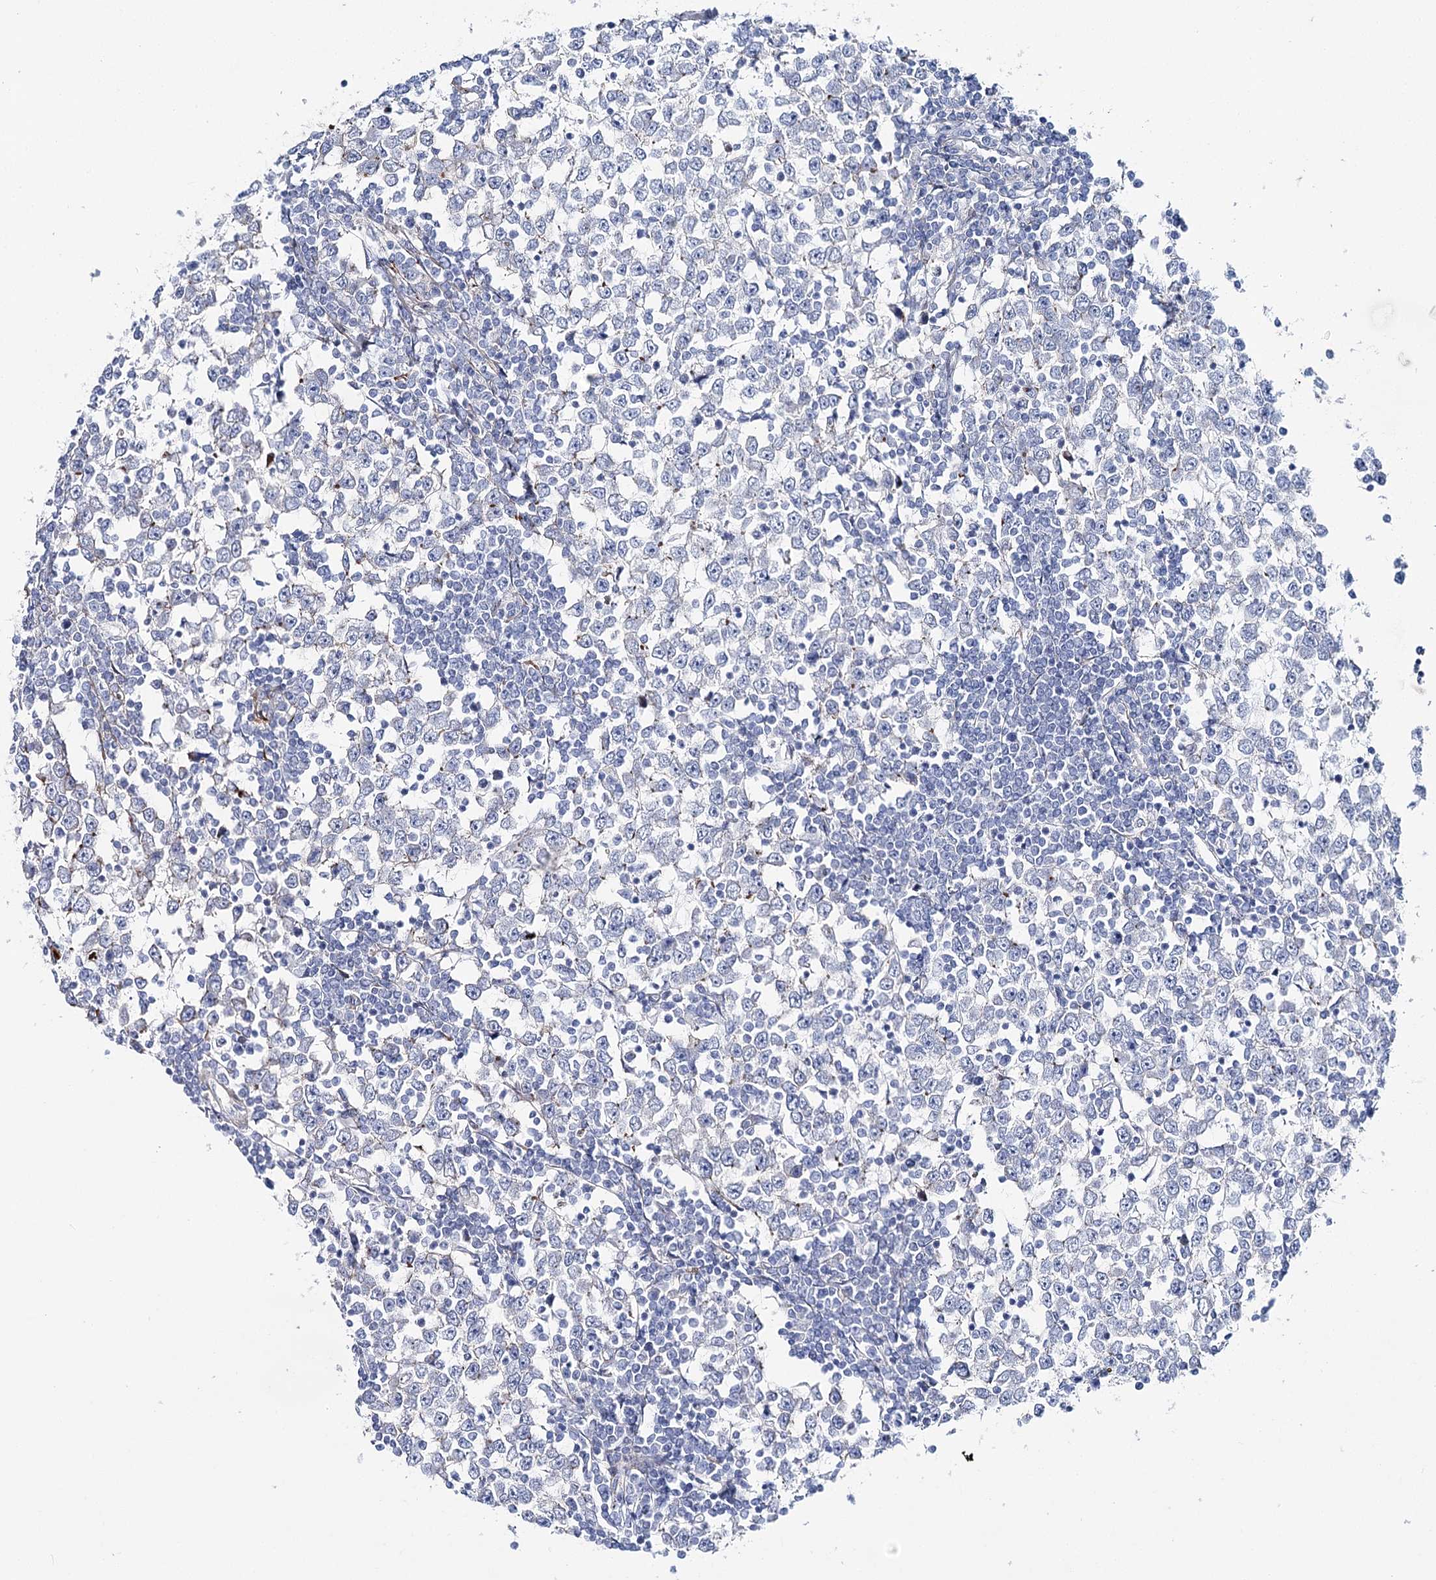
{"staining": {"intensity": "negative", "quantity": "none", "location": "none"}, "tissue": "testis cancer", "cell_type": "Tumor cells", "image_type": "cancer", "snomed": [{"axis": "morphology", "description": "Seminoma, NOS"}, {"axis": "topography", "description": "Testis"}], "caption": "Photomicrograph shows no protein positivity in tumor cells of testis cancer (seminoma) tissue.", "gene": "ANKRD23", "patient": {"sex": "male", "age": 65}}